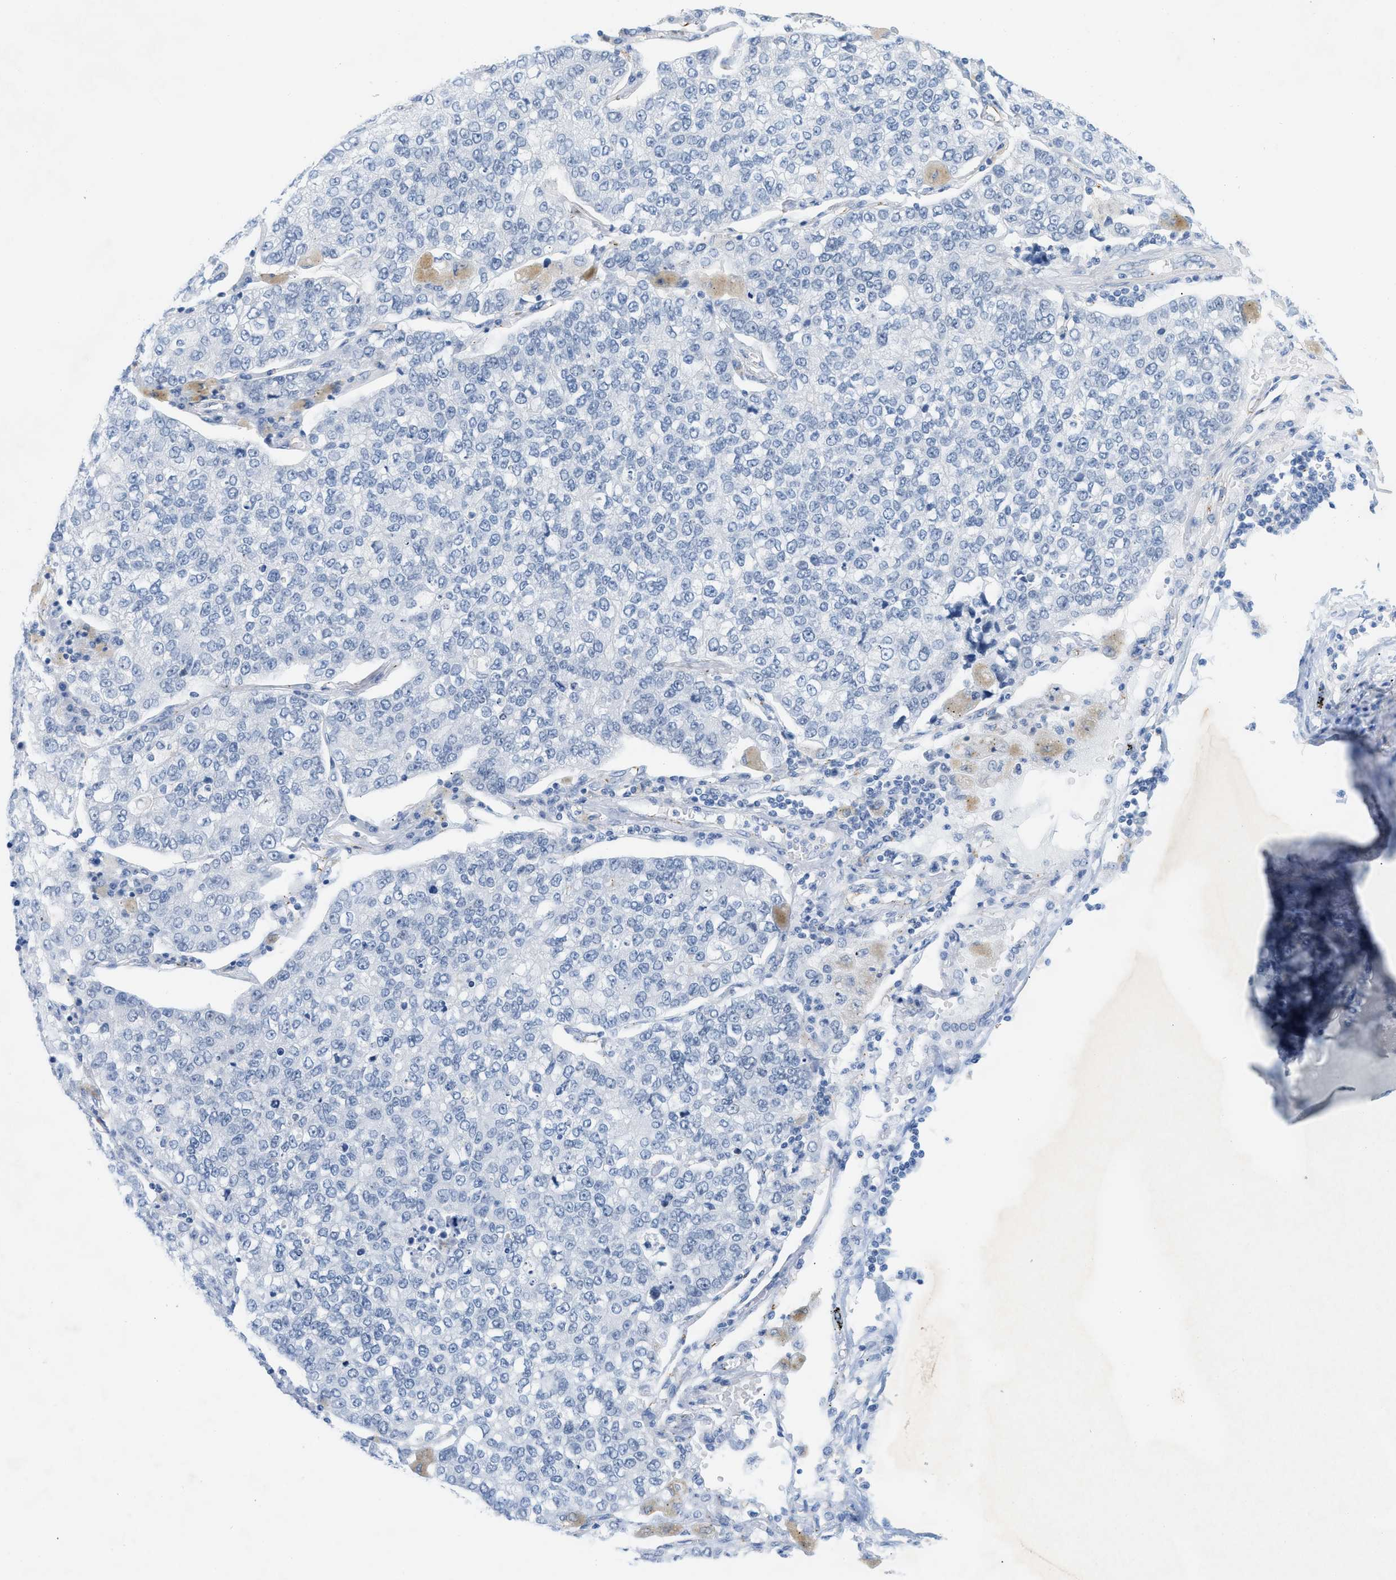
{"staining": {"intensity": "negative", "quantity": "none", "location": "none"}, "tissue": "lung cancer", "cell_type": "Tumor cells", "image_type": "cancer", "snomed": [{"axis": "morphology", "description": "Adenocarcinoma, NOS"}, {"axis": "topography", "description": "Lung"}], "caption": "Tumor cells are negative for protein expression in human lung cancer.", "gene": "HLTF", "patient": {"sex": "male", "age": 49}}